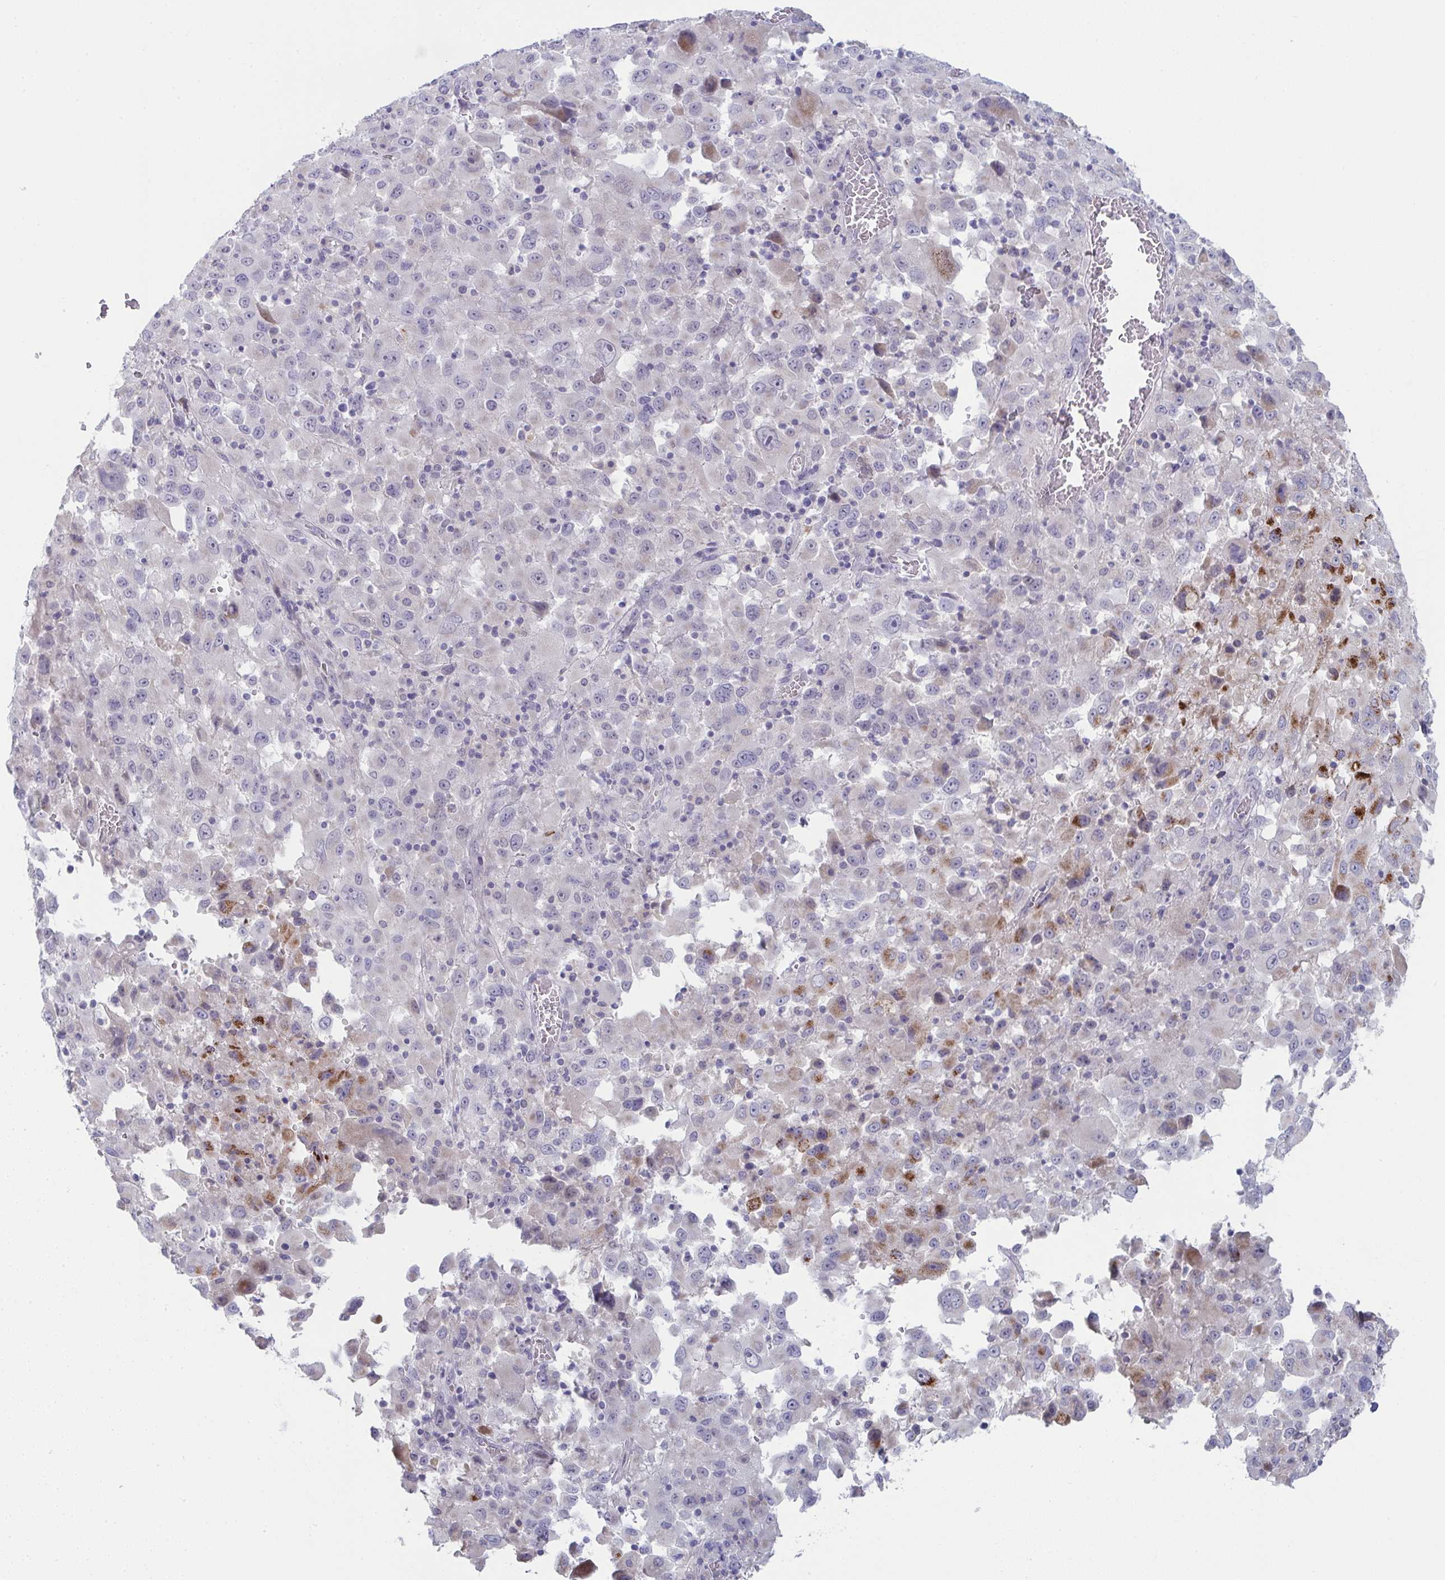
{"staining": {"intensity": "moderate", "quantity": "<25%", "location": "cytoplasmic/membranous"}, "tissue": "melanoma", "cell_type": "Tumor cells", "image_type": "cancer", "snomed": [{"axis": "morphology", "description": "Malignant melanoma, Metastatic site"}, {"axis": "topography", "description": "Soft tissue"}], "caption": "Human malignant melanoma (metastatic site) stained for a protein (brown) demonstrates moderate cytoplasmic/membranous positive expression in approximately <25% of tumor cells.", "gene": "VWDE", "patient": {"sex": "male", "age": 50}}